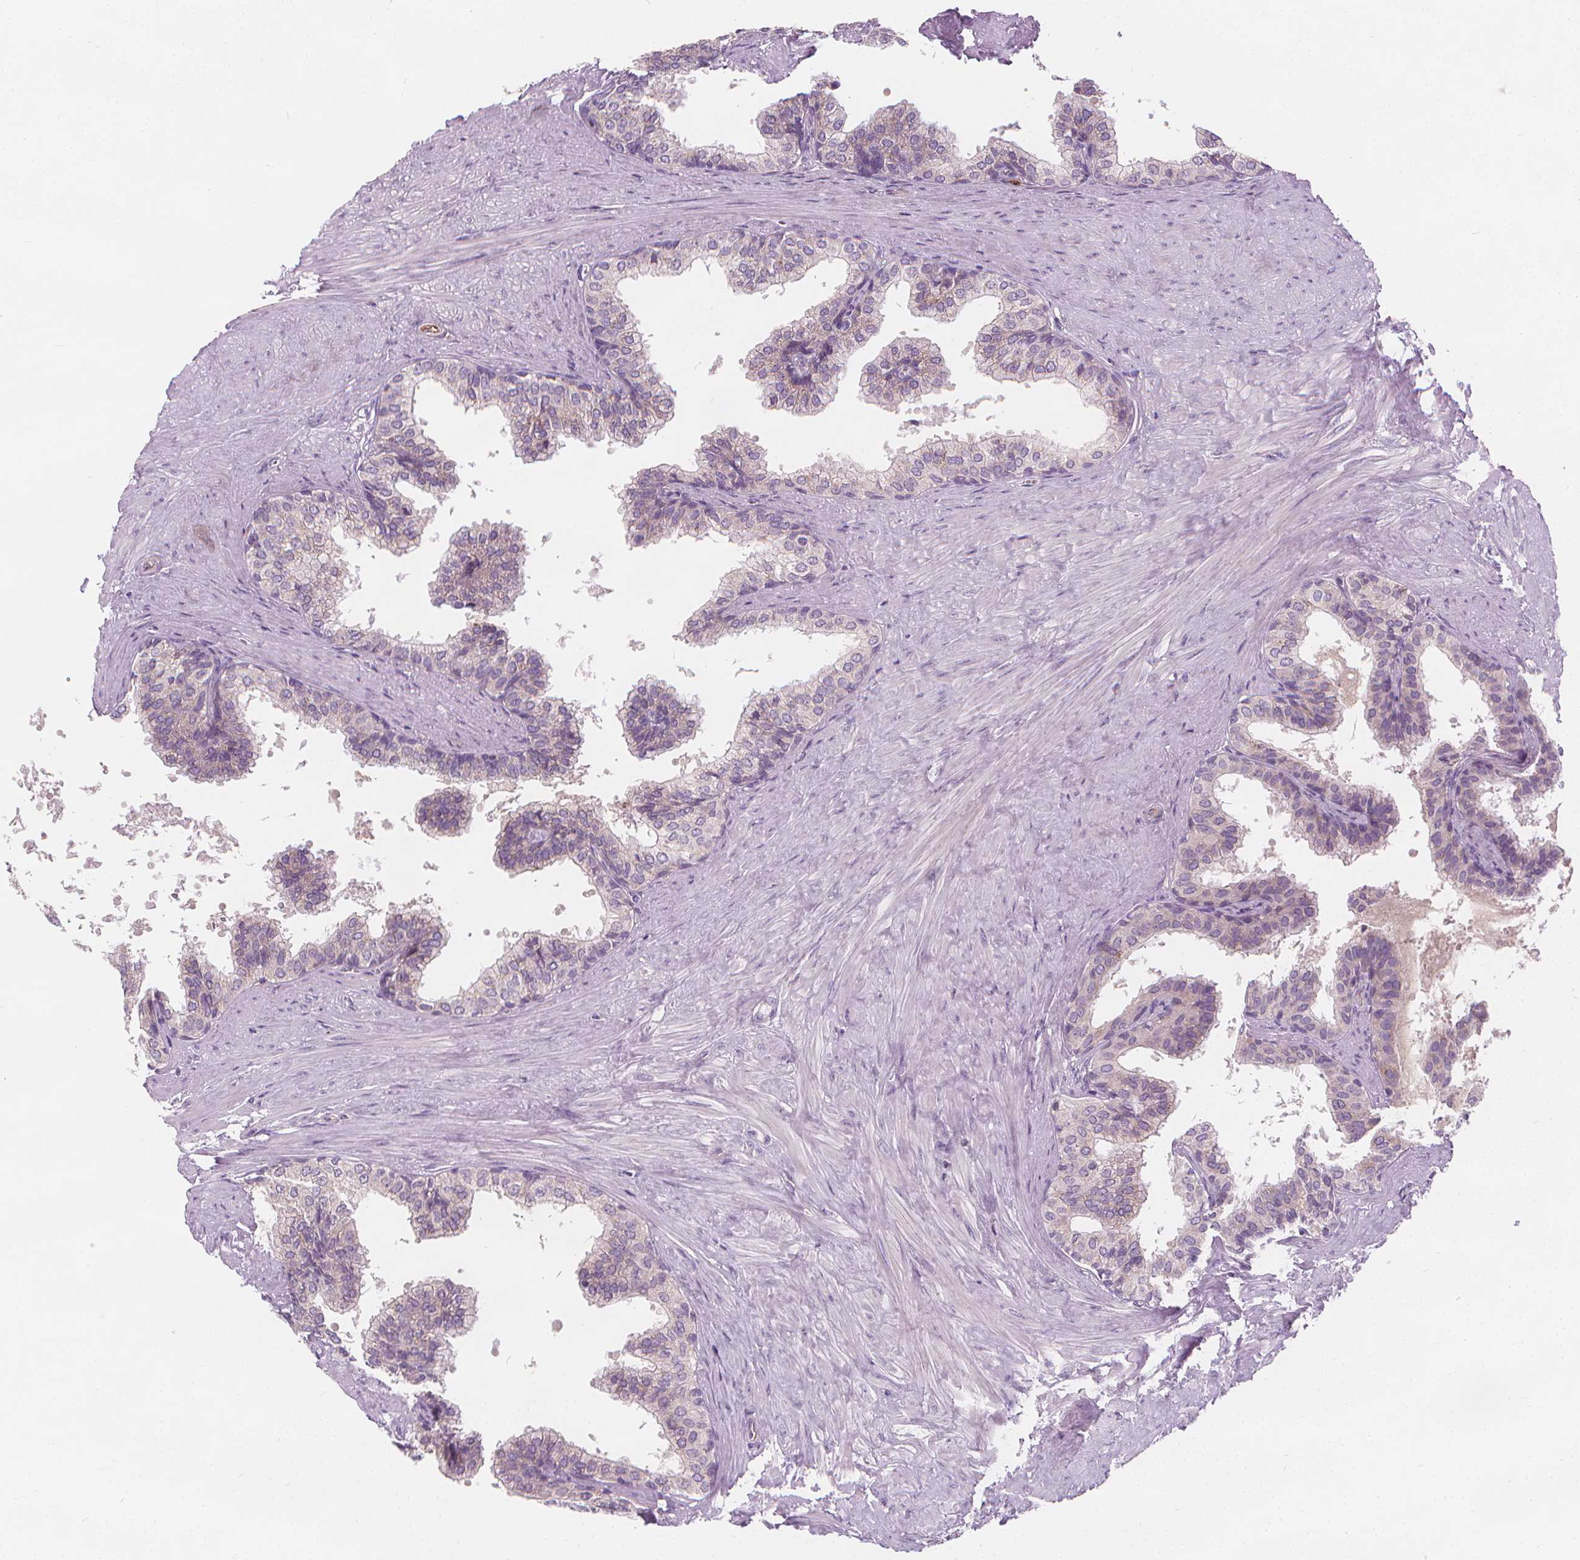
{"staining": {"intensity": "weak", "quantity": "25%-75%", "location": "cytoplasmic/membranous"}, "tissue": "prostate", "cell_type": "Glandular cells", "image_type": "normal", "snomed": [{"axis": "morphology", "description": "Normal tissue, NOS"}, {"axis": "topography", "description": "Prostate"}, {"axis": "topography", "description": "Peripheral nerve tissue"}], "caption": "Protein expression analysis of benign prostate shows weak cytoplasmic/membranous expression in approximately 25%-75% of glandular cells.", "gene": "RAB20", "patient": {"sex": "male", "age": 55}}